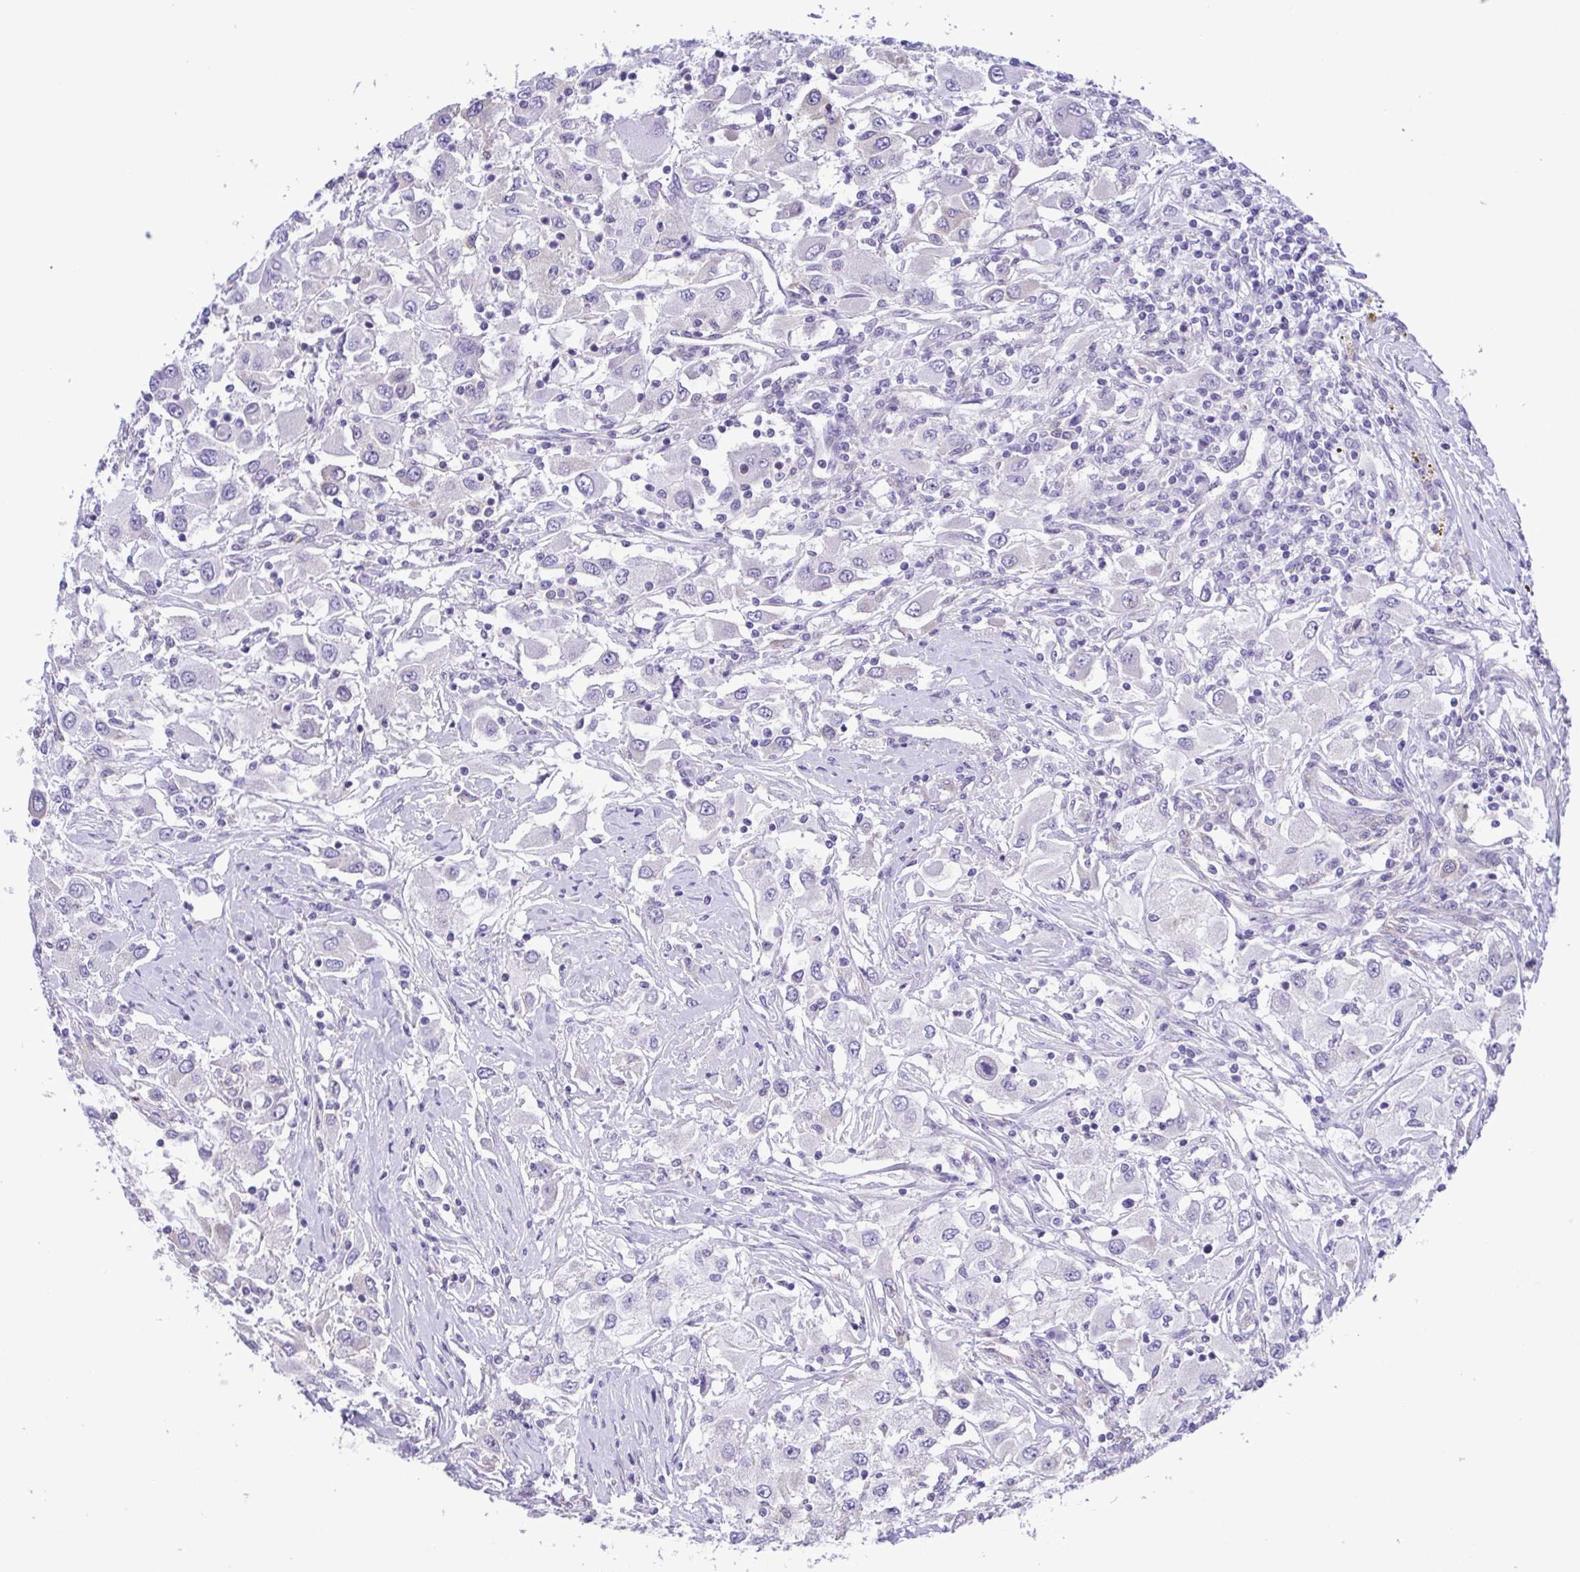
{"staining": {"intensity": "negative", "quantity": "none", "location": "none"}, "tissue": "renal cancer", "cell_type": "Tumor cells", "image_type": "cancer", "snomed": [{"axis": "morphology", "description": "Adenocarcinoma, NOS"}, {"axis": "topography", "description": "Kidney"}], "caption": "Immunohistochemistry image of neoplastic tissue: human renal adenocarcinoma stained with DAB (3,3'-diaminobenzidine) reveals no significant protein positivity in tumor cells. The staining was performed using DAB to visualize the protein expression in brown, while the nuclei were stained in blue with hematoxylin (Magnification: 20x).", "gene": "TNNI3", "patient": {"sex": "female", "age": 67}}